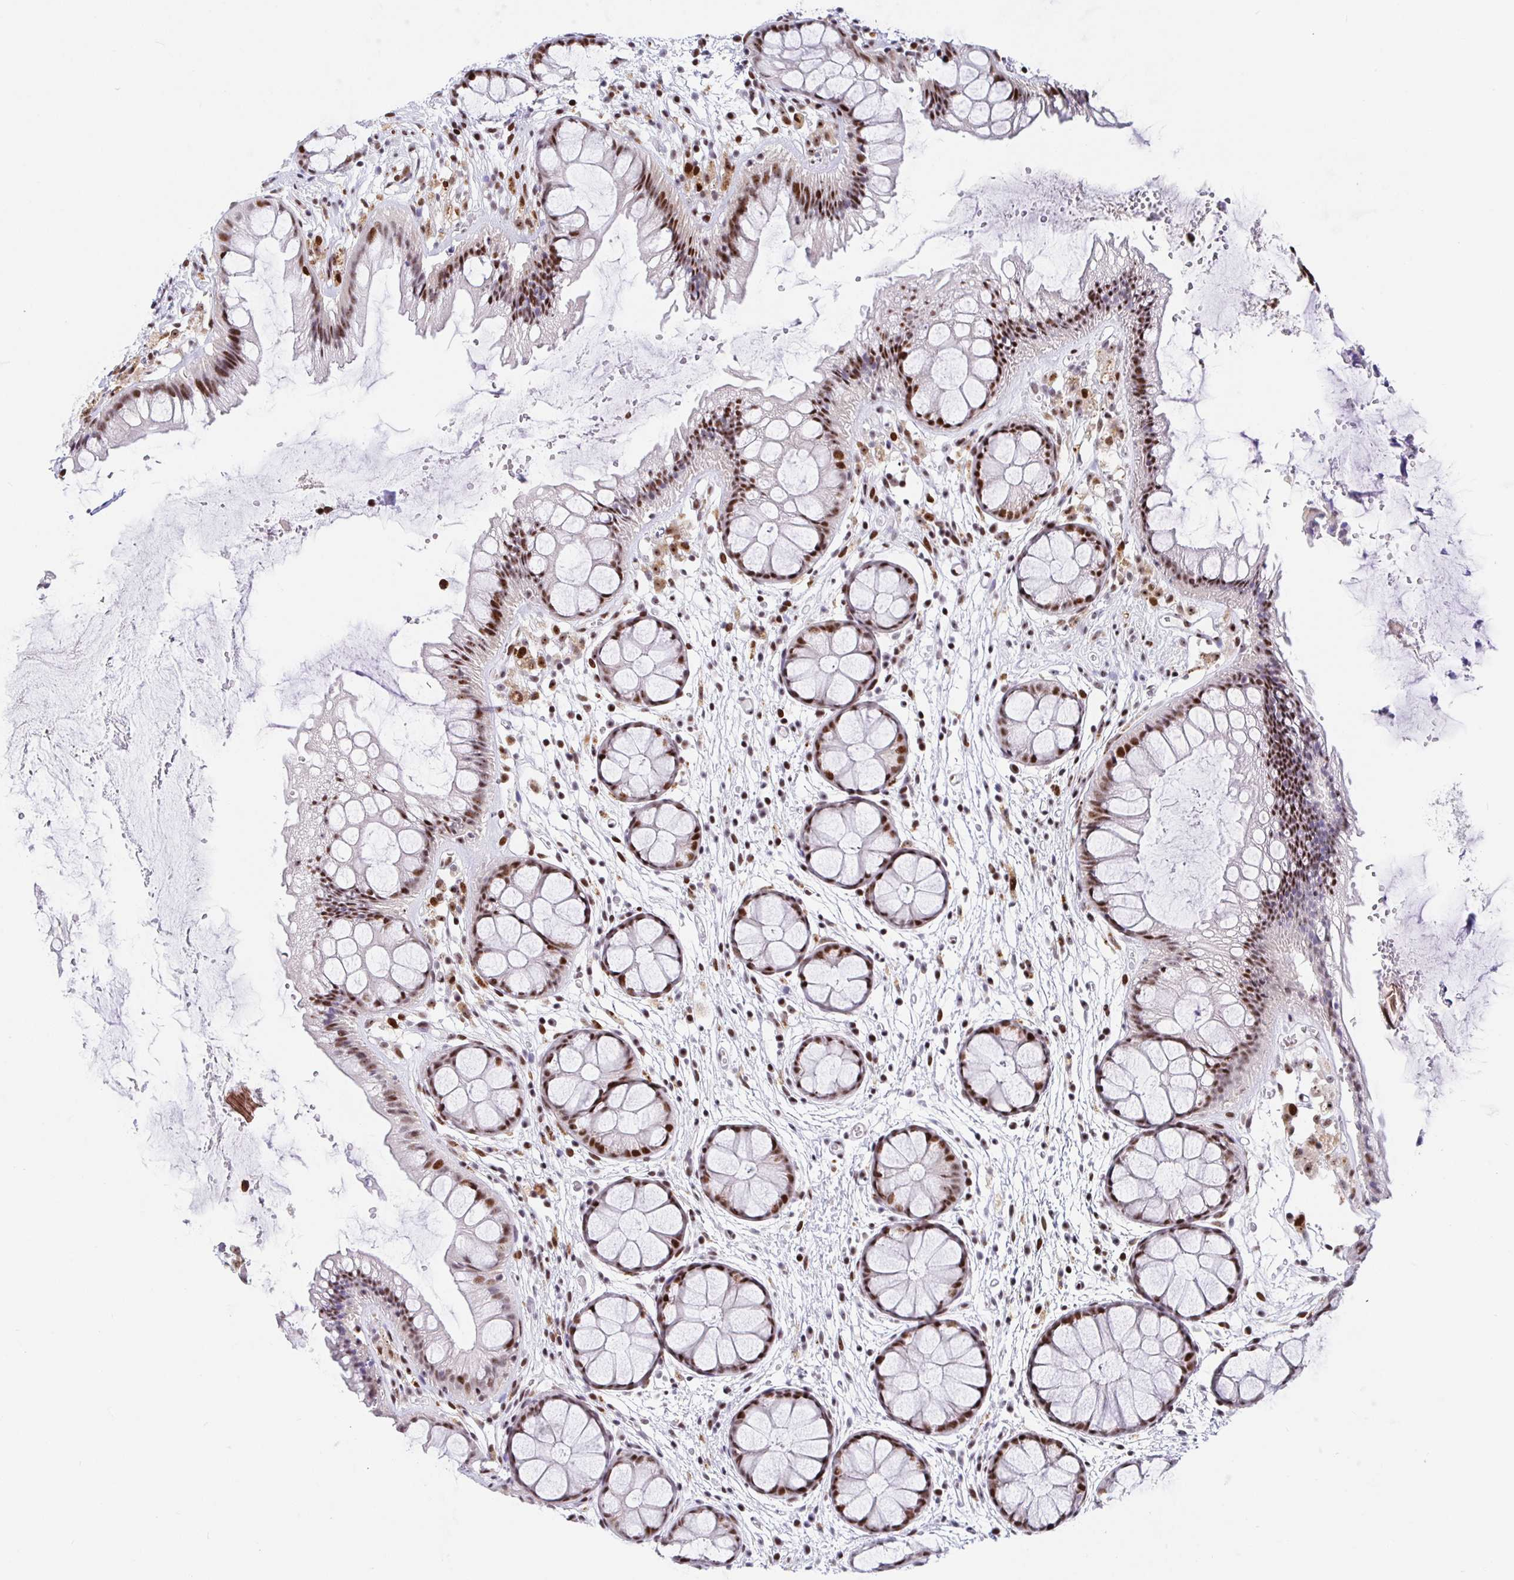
{"staining": {"intensity": "strong", "quantity": ">75%", "location": "nuclear"}, "tissue": "rectum", "cell_type": "Glandular cells", "image_type": "normal", "snomed": [{"axis": "morphology", "description": "Normal tissue, NOS"}, {"axis": "topography", "description": "Rectum"}], "caption": "Unremarkable rectum was stained to show a protein in brown. There is high levels of strong nuclear expression in approximately >75% of glandular cells.", "gene": "SETD5", "patient": {"sex": "female", "age": 62}}